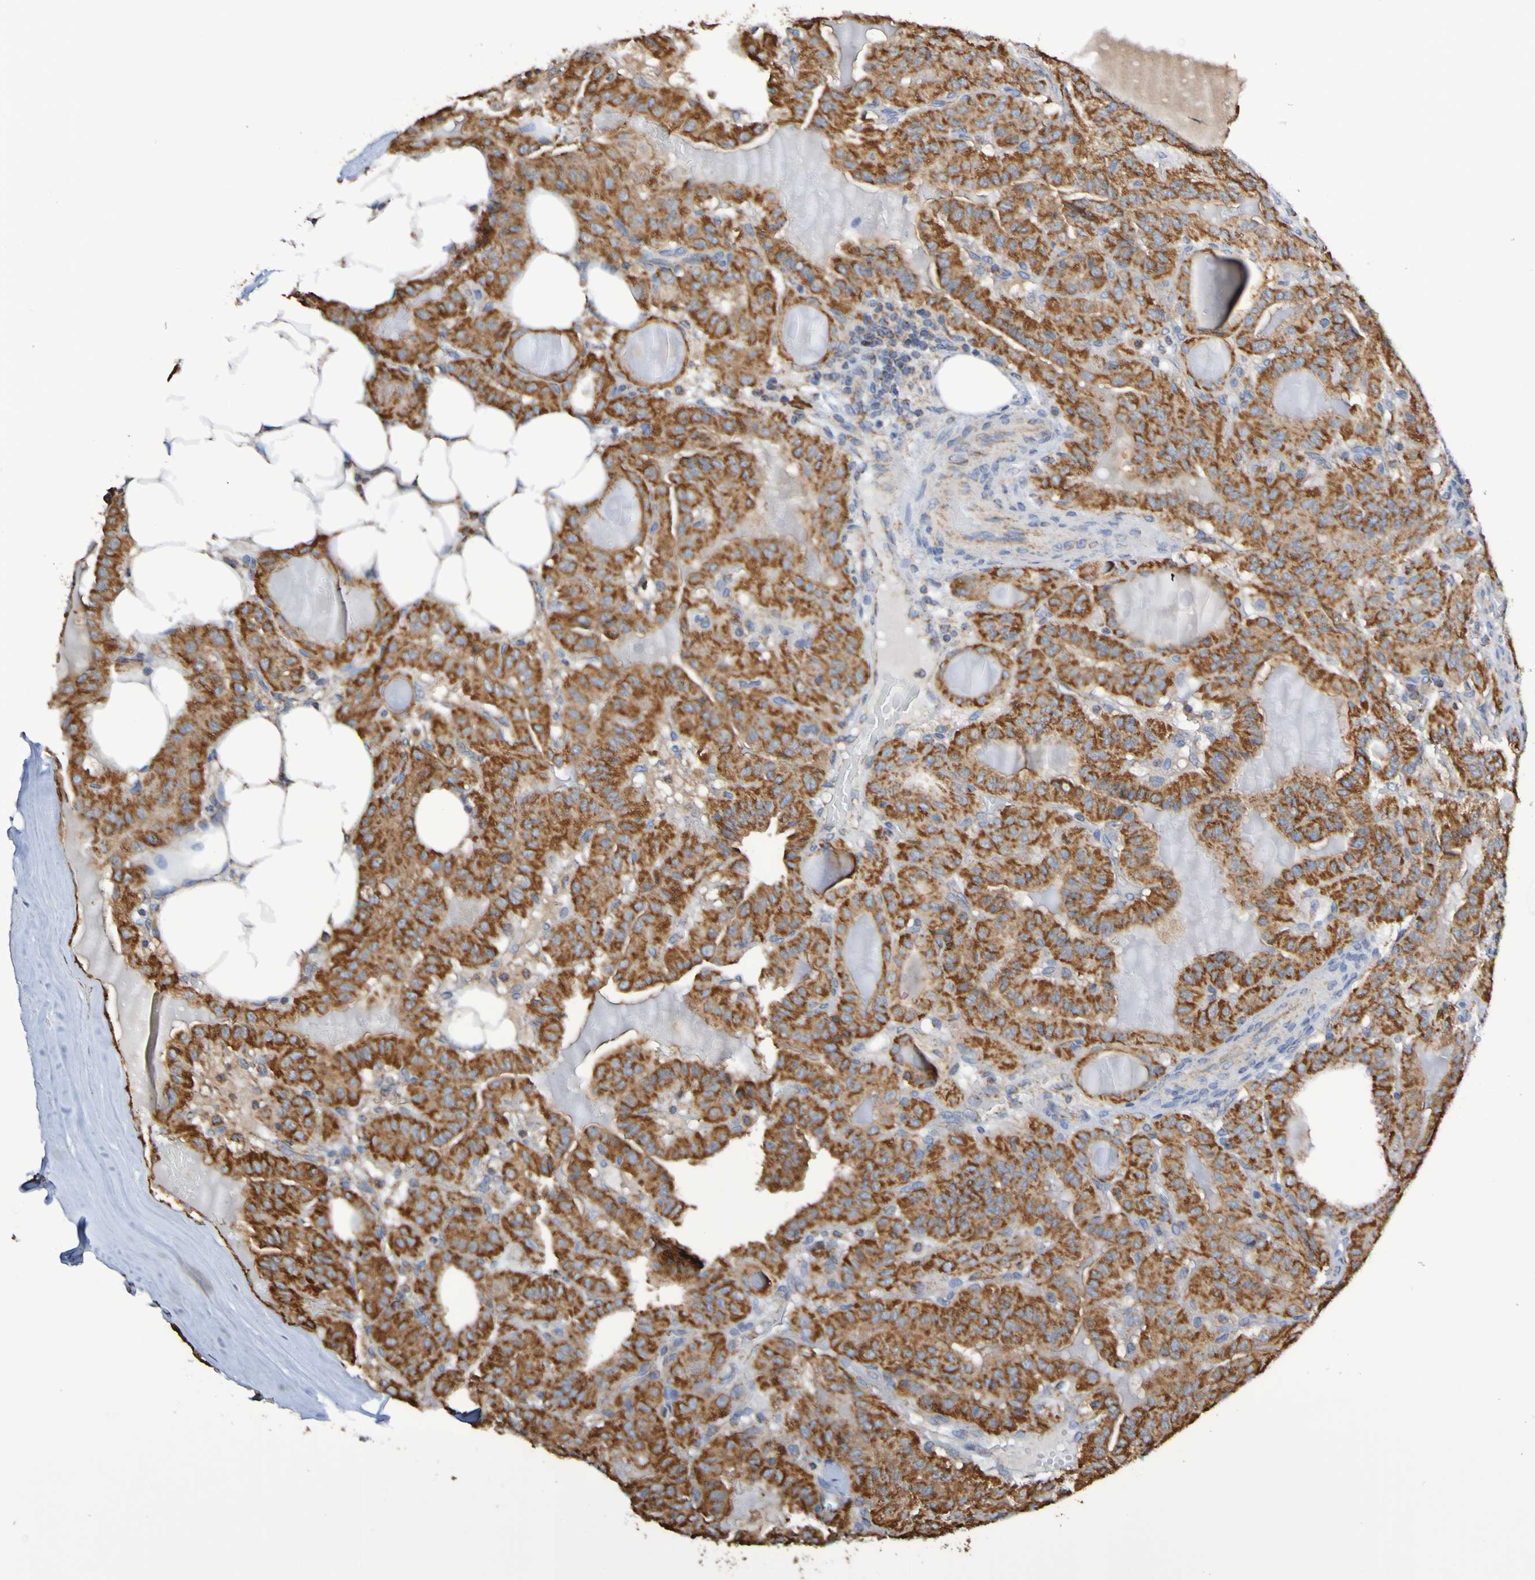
{"staining": {"intensity": "strong", "quantity": ">75%", "location": "cytoplasmic/membranous"}, "tissue": "thyroid cancer", "cell_type": "Tumor cells", "image_type": "cancer", "snomed": [{"axis": "morphology", "description": "Papillary adenocarcinoma, NOS"}, {"axis": "topography", "description": "Thyroid gland"}], "caption": "IHC staining of thyroid papillary adenocarcinoma, which shows high levels of strong cytoplasmic/membranous positivity in approximately >75% of tumor cells indicating strong cytoplasmic/membranous protein positivity. The staining was performed using DAB (3,3'-diaminobenzidine) (brown) for protein detection and nuclei were counterstained in hematoxylin (blue).", "gene": "IL18R1", "patient": {"sex": "male", "age": 77}}